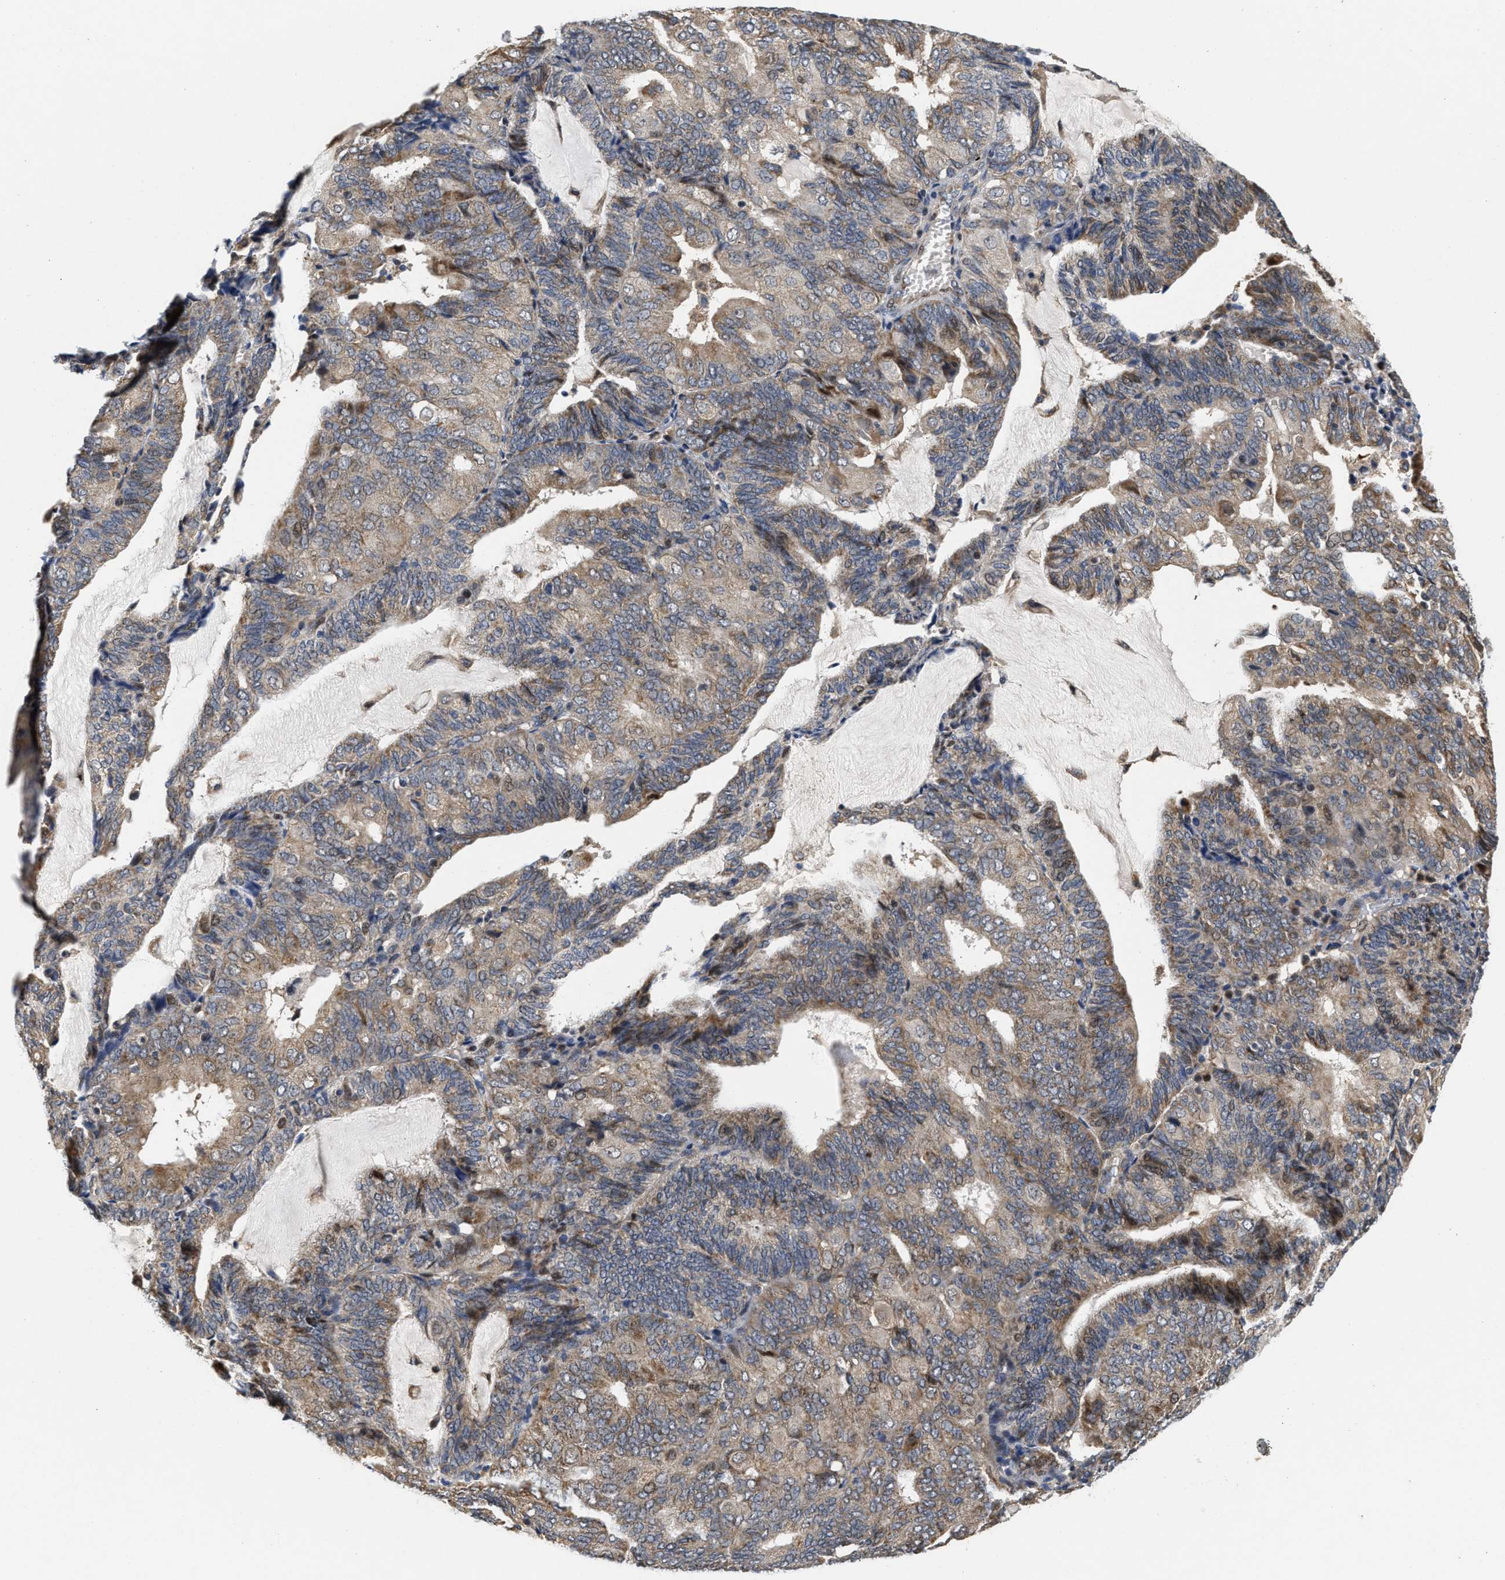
{"staining": {"intensity": "weak", "quantity": "25%-75%", "location": "cytoplasmic/membranous"}, "tissue": "endometrial cancer", "cell_type": "Tumor cells", "image_type": "cancer", "snomed": [{"axis": "morphology", "description": "Adenocarcinoma, NOS"}, {"axis": "topography", "description": "Endometrium"}], "caption": "Immunohistochemistry (IHC) (DAB (3,3'-diaminobenzidine)) staining of endometrial adenocarcinoma shows weak cytoplasmic/membranous protein positivity in approximately 25%-75% of tumor cells. (DAB (3,3'-diaminobenzidine) IHC with brightfield microscopy, high magnification).", "gene": "SCYL2", "patient": {"sex": "female", "age": 81}}